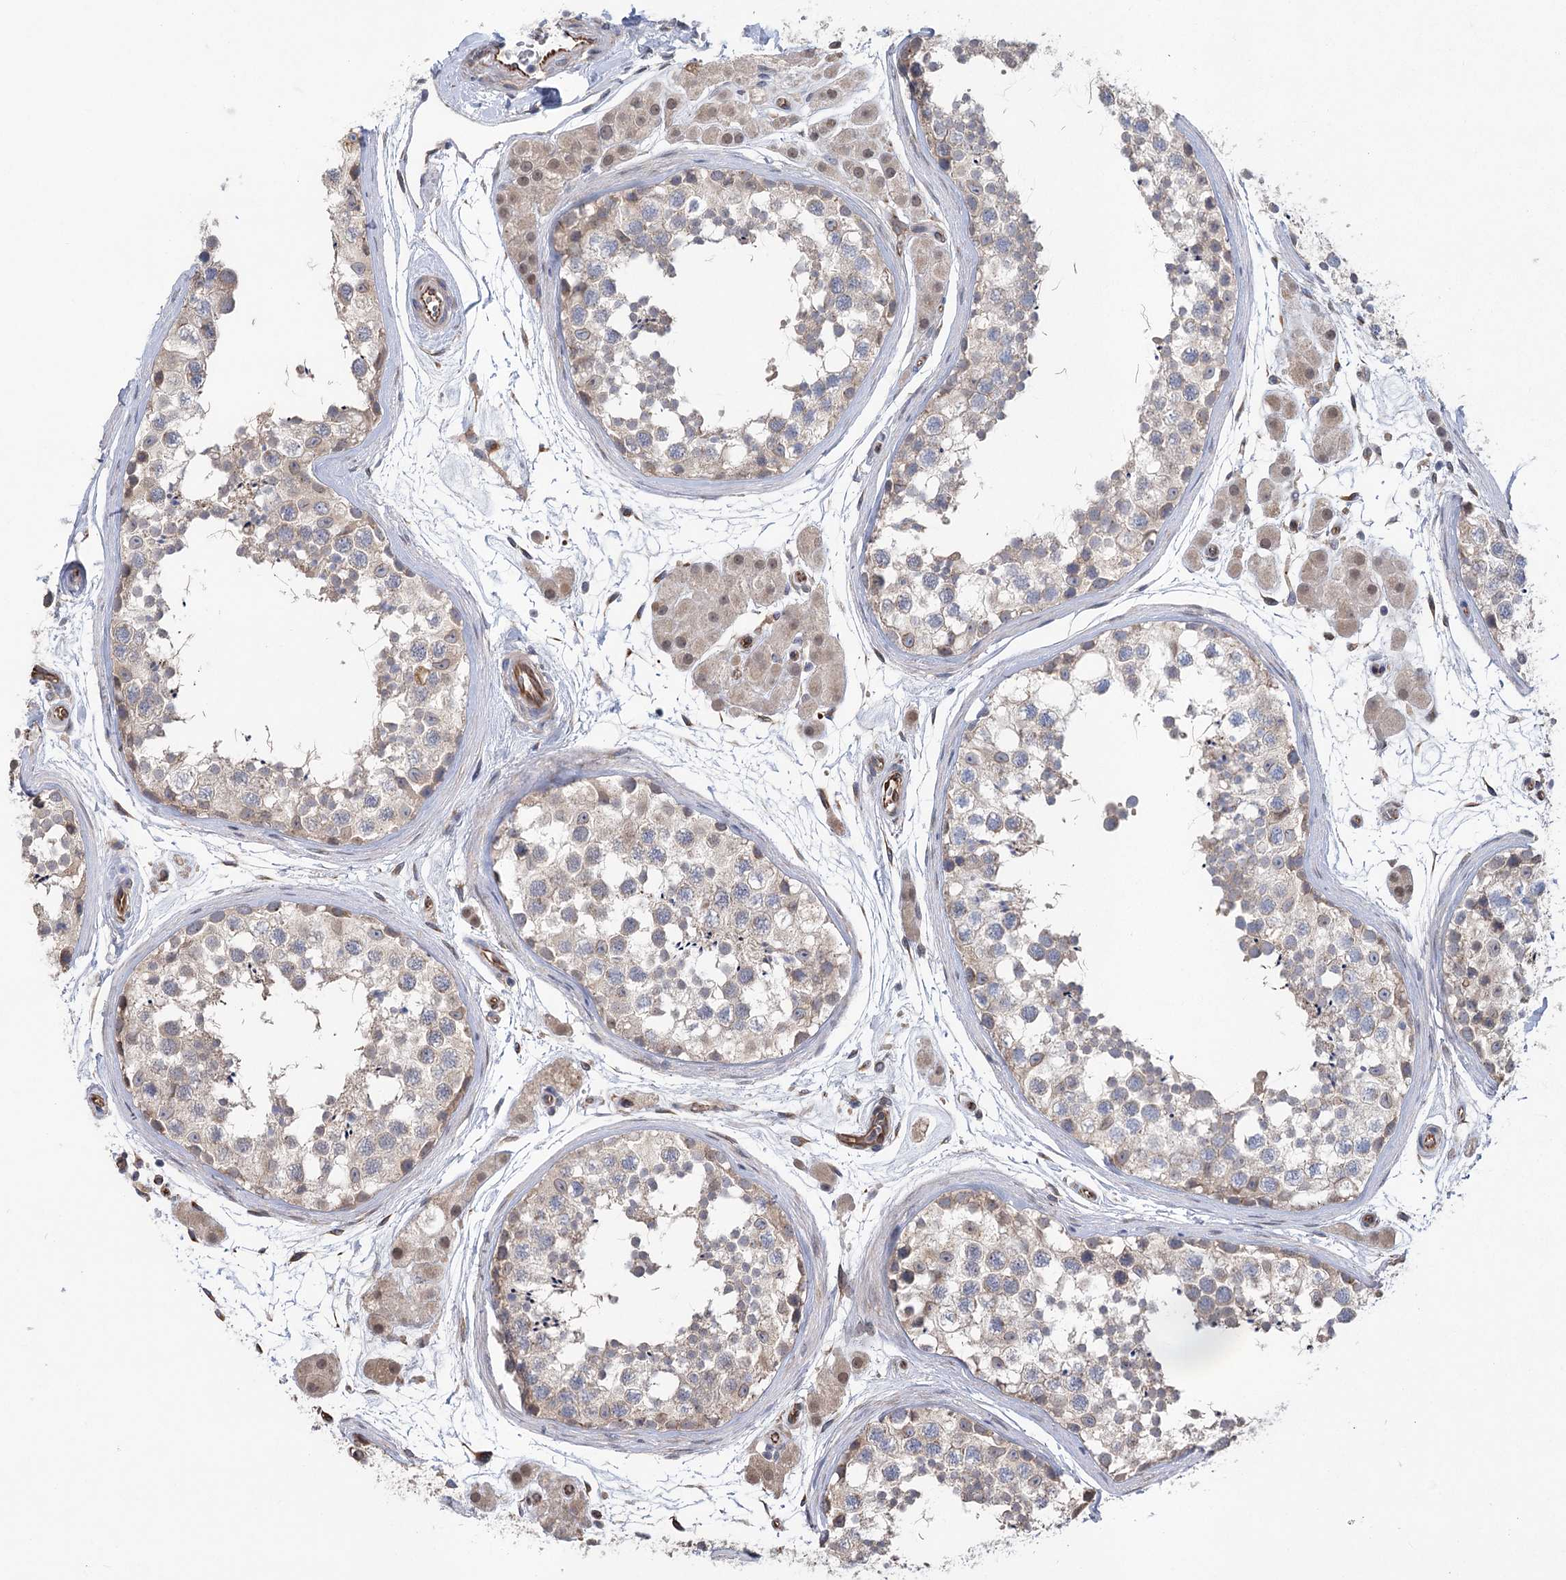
{"staining": {"intensity": "moderate", "quantity": "<25%", "location": "cytoplasmic/membranous"}, "tissue": "testis", "cell_type": "Cells in seminiferous ducts", "image_type": "normal", "snomed": [{"axis": "morphology", "description": "Normal tissue, NOS"}, {"axis": "topography", "description": "Testis"}], "caption": "IHC image of unremarkable testis: human testis stained using immunohistochemistry demonstrates low levels of moderate protein expression localized specifically in the cytoplasmic/membranous of cells in seminiferous ducts, appearing as a cytoplasmic/membranous brown color.", "gene": "RWDD4", "patient": {"sex": "male", "age": 56}}